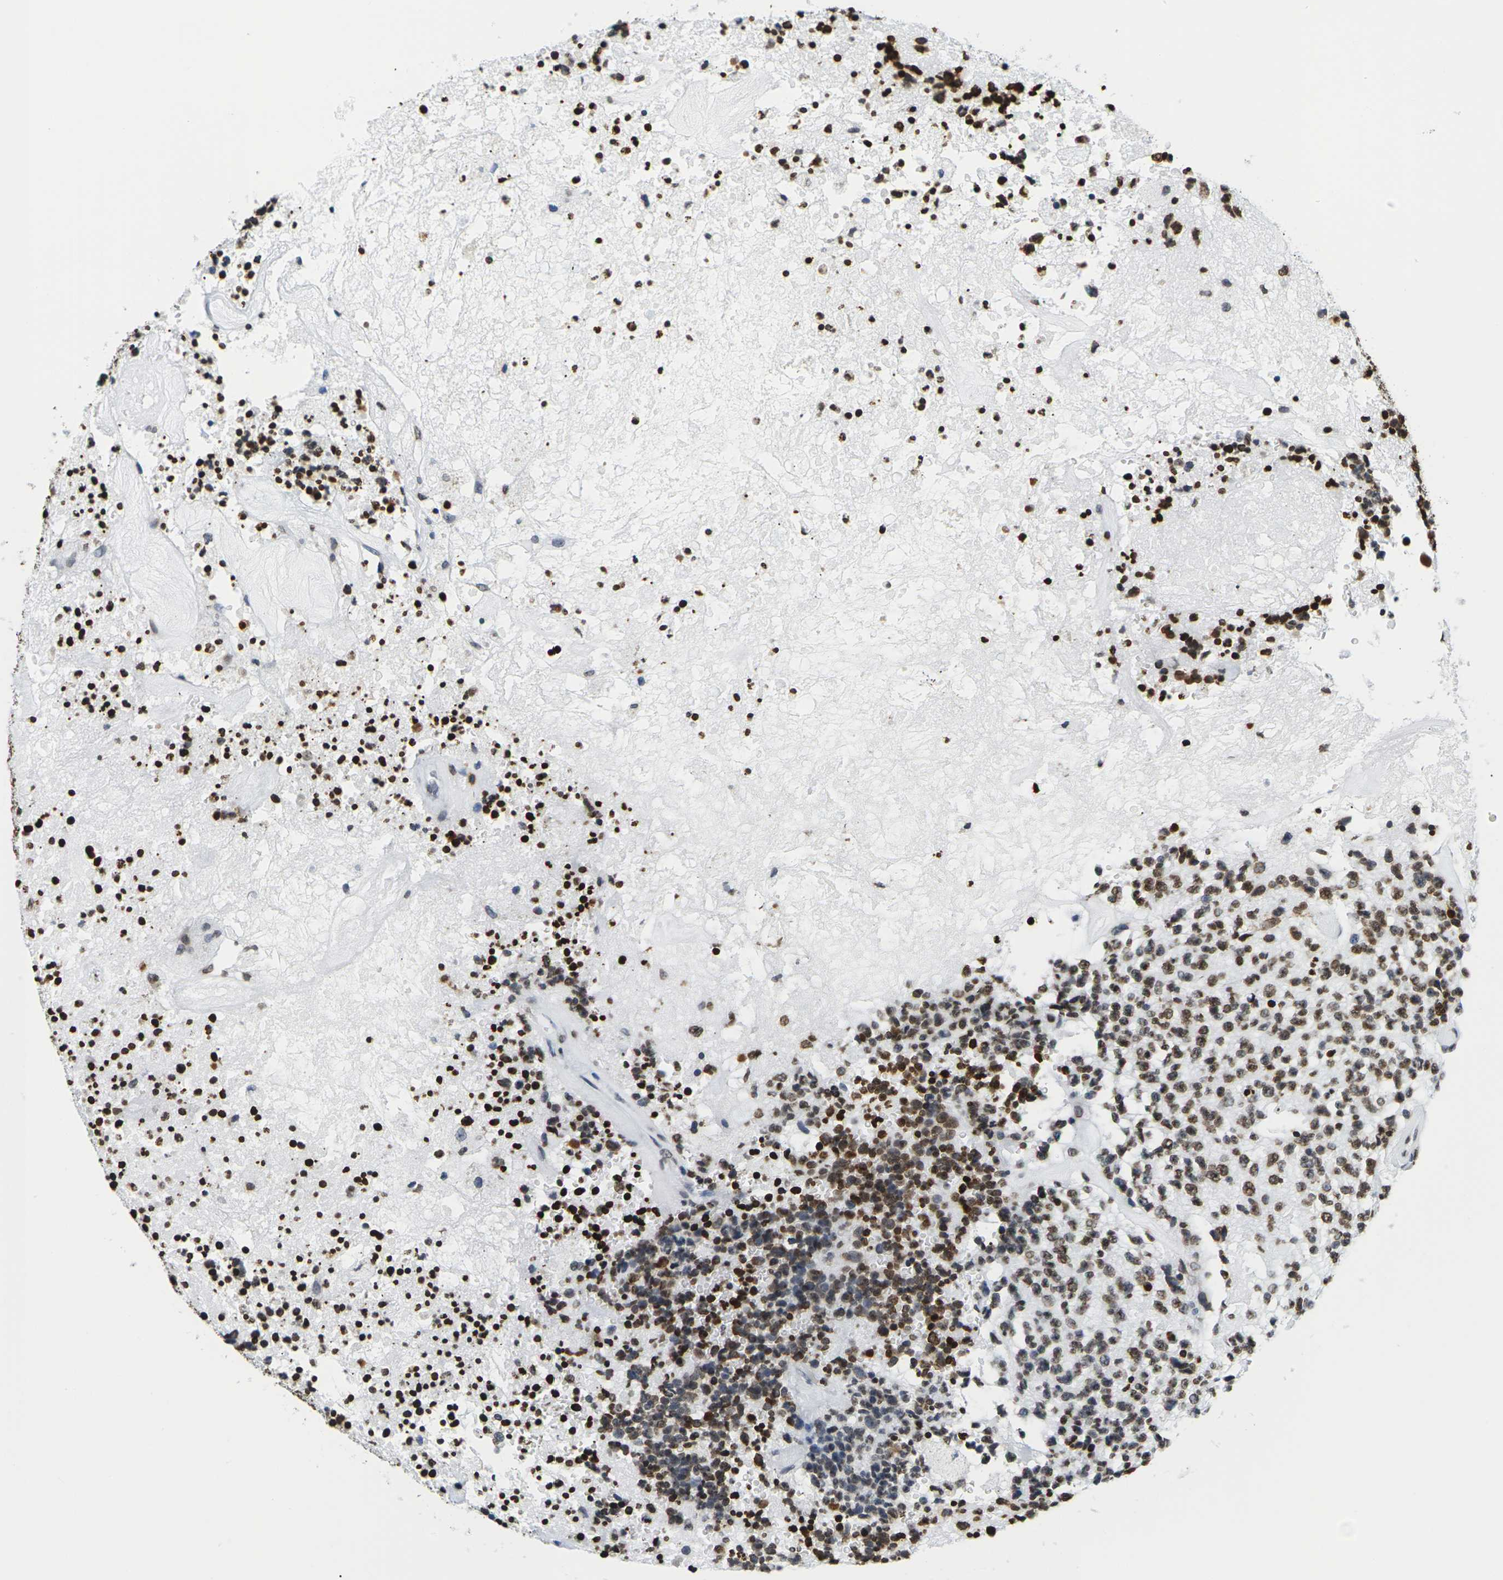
{"staining": {"intensity": "strong", "quantity": ">75%", "location": "nuclear"}, "tissue": "glioma", "cell_type": "Tumor cells", "image_type": "cancer", "snomed": [{"axis": "morphology", "description": "Glioma, malignant, High grade"}, {"axis": "topography", "description": "pancreas cauda"}], "caption": "This image reveals high-grade glioma (malignant) stained with immunohistochemistry to label a protein in brown. The nuclear of tumor cells show strong positivity for the protein. Nuclei are counter-stained blue.", "gene": "H2AC21", "patient": {"sex": "male", "age": 60}}